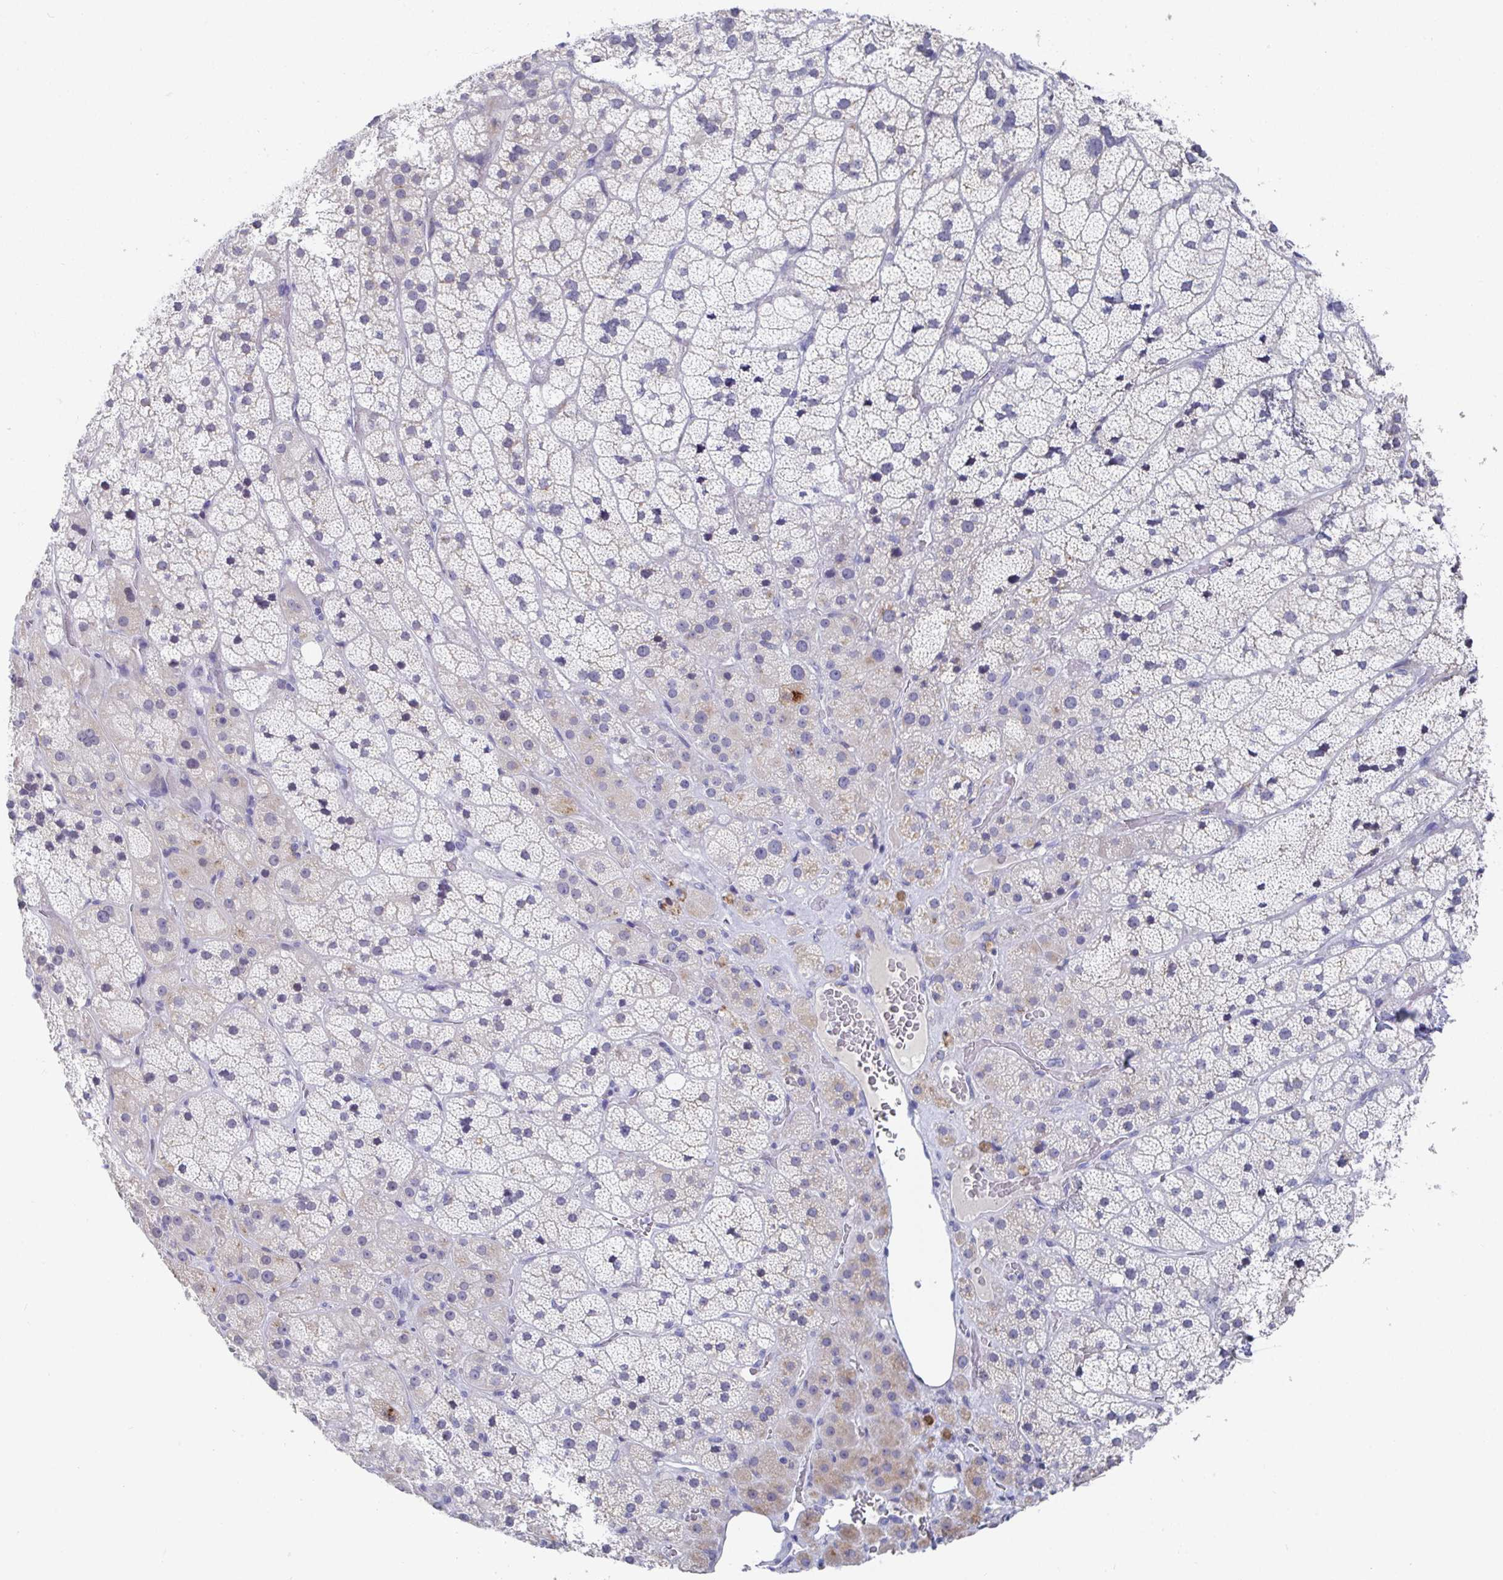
{"staining": {"intensity": "negative", "quantity": "none", "location": "none"}, "tissue": "adrenal gland", "cell_type": "Glandular cells", "image_type": "normal", "snomed": [{"axis": "morphology", "description": "Normal tissue, NOS"}, {"axis": "topography", "description": "Adrenal gland"}], "caption": "Immunohistochemistry micrograph of unremarkable adrenal gland: human adrenal gland stained with DAB reveals no significant protein expression in glandular cells. The staining is performed using DAB brown chromogen with nuclei counter-stained in using hematoxylin.", "gene": "TAS2R39", "patient": {"sex": "male", "age": 57}}